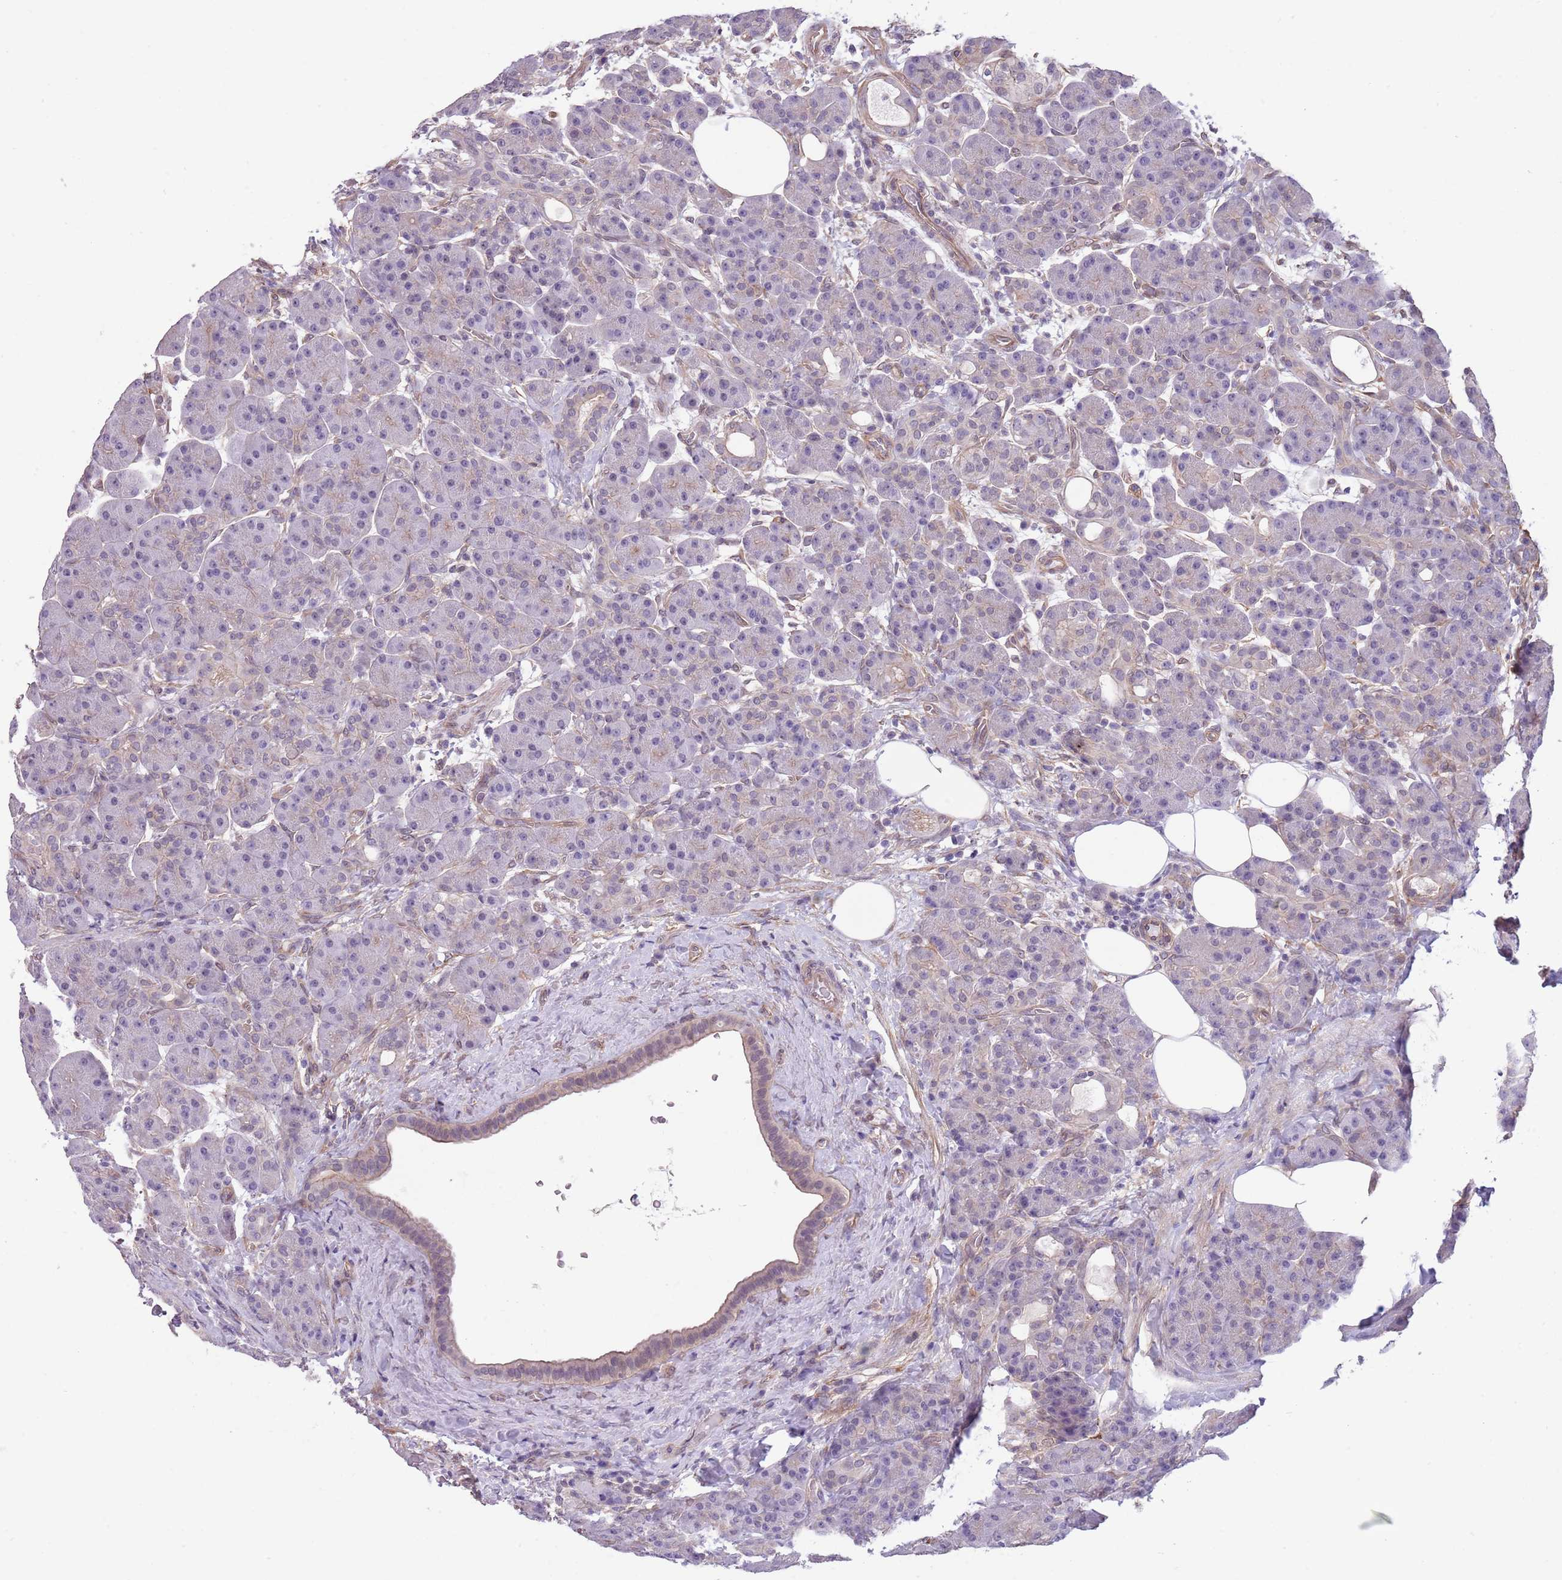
{"staining": {"intensity": "weak", "quantity": "<25%", "location": "cytoplasmic/membranous,nuclear"}, "tissue": "pancreas", "cell_type": "Exocrine glandular cells", "image_type": "normal", "snomed": [{"axis": "morphology", "description": "Normal tissue, NOS"}, {"axis": "topography", "description": "Pancreas"}], "caption": "Immunohistochemistry of benign human pancreas reveals no staining in exocrine glandular cells.", "gene": "CREBZF", "patient": {"sex": "male", "age": 63}}